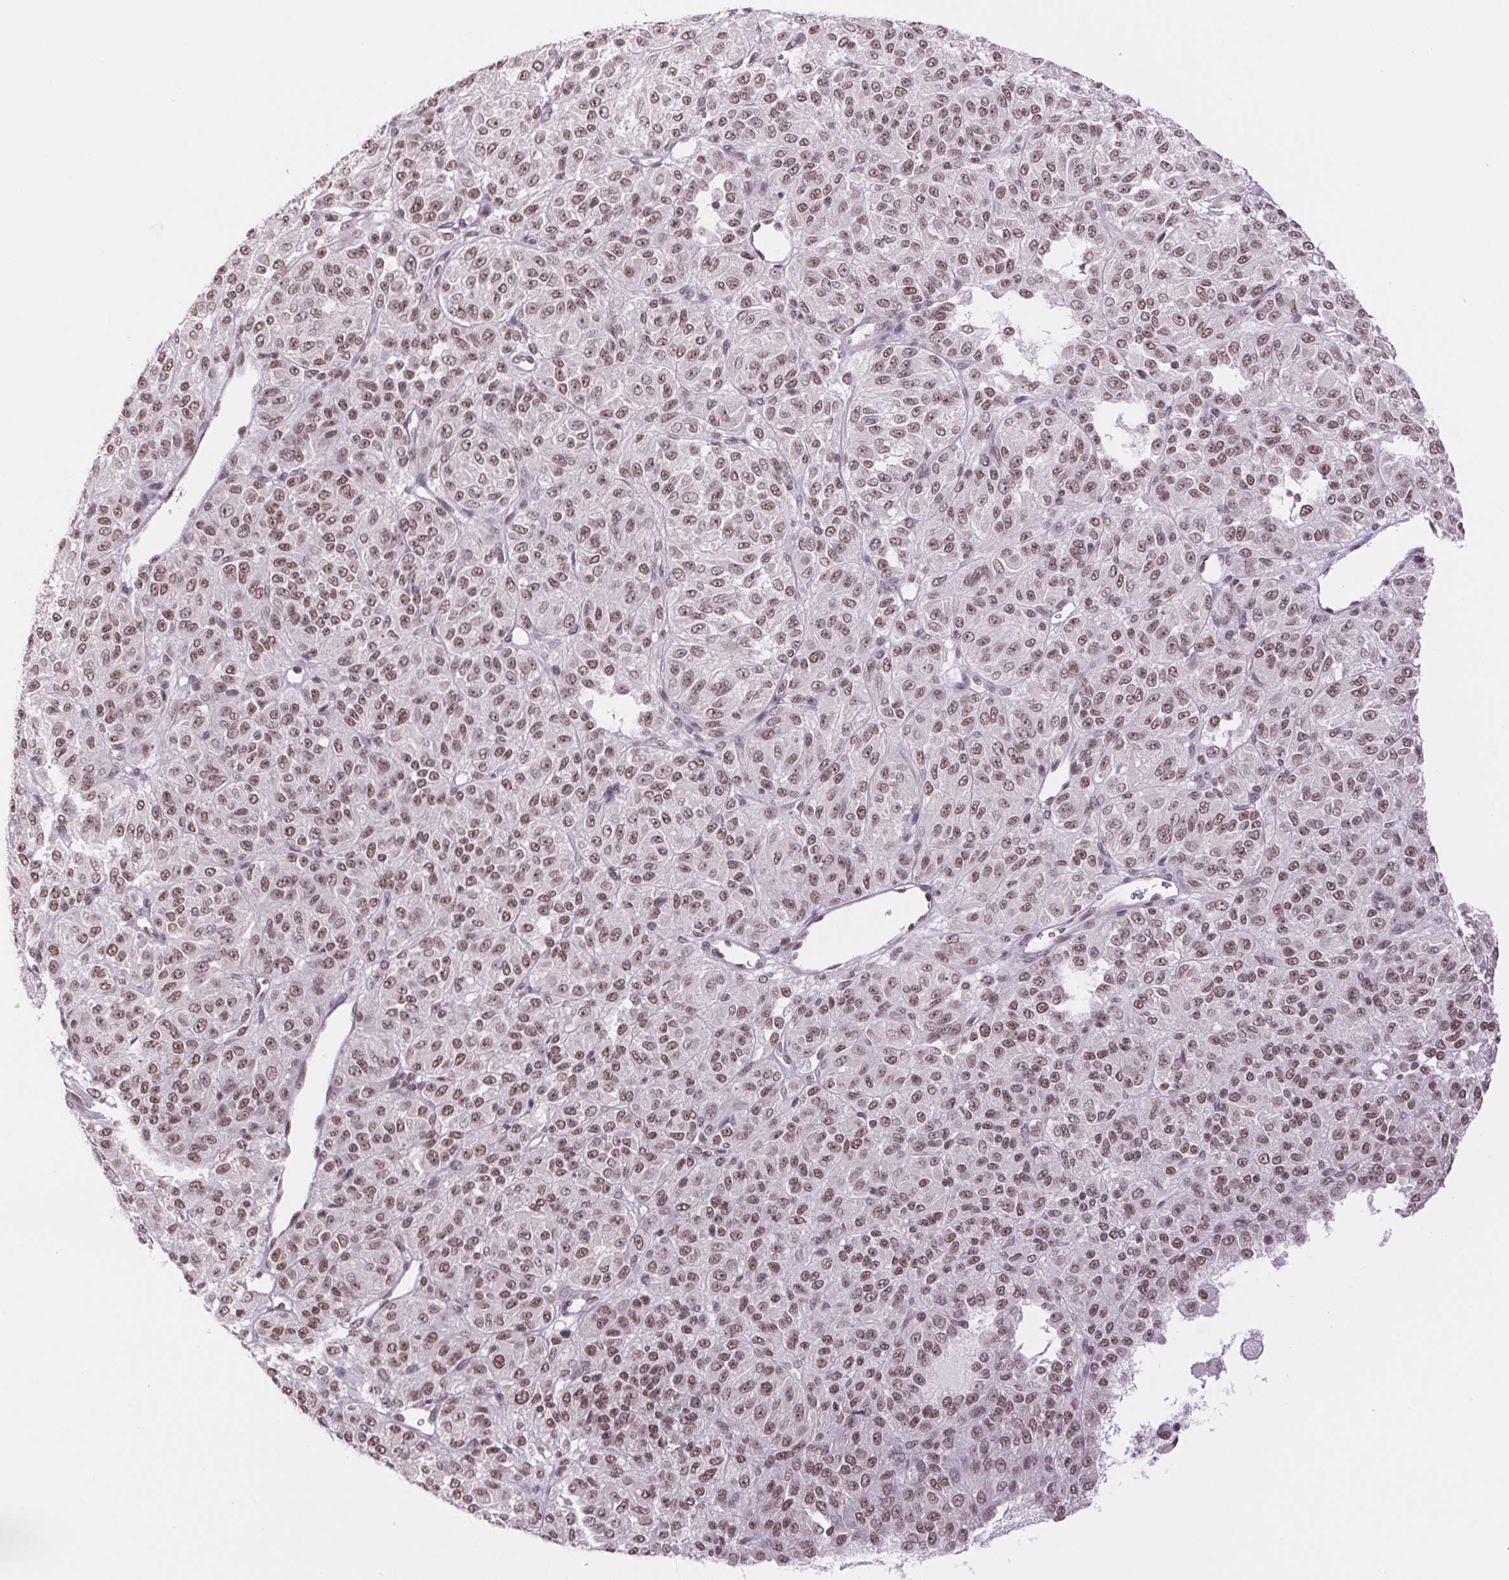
{"staining": {"intensity": "moderate", "quantity": ">75%", "location": "nuclear"}, "tissue": "melanoma", "cell_type": "Tumor cells", "image_type": "cancer", "snomed": [{"axis": "morphology", "description": "Malignant melanoma, Metastatic site"}, {"axis": "topography", "description": "Brain"}], "caption": "Brown immunohistochemical staining in human melanoma demonstrates moderate nuclear staining in about >75% of tumor cells. Using DAB (brown) and hematoxylin (blue) stains, captured at high magnification using brightfield microscopy.", "gene": "RPRD1B", "patient": {"sex": "female", "age": 56}}